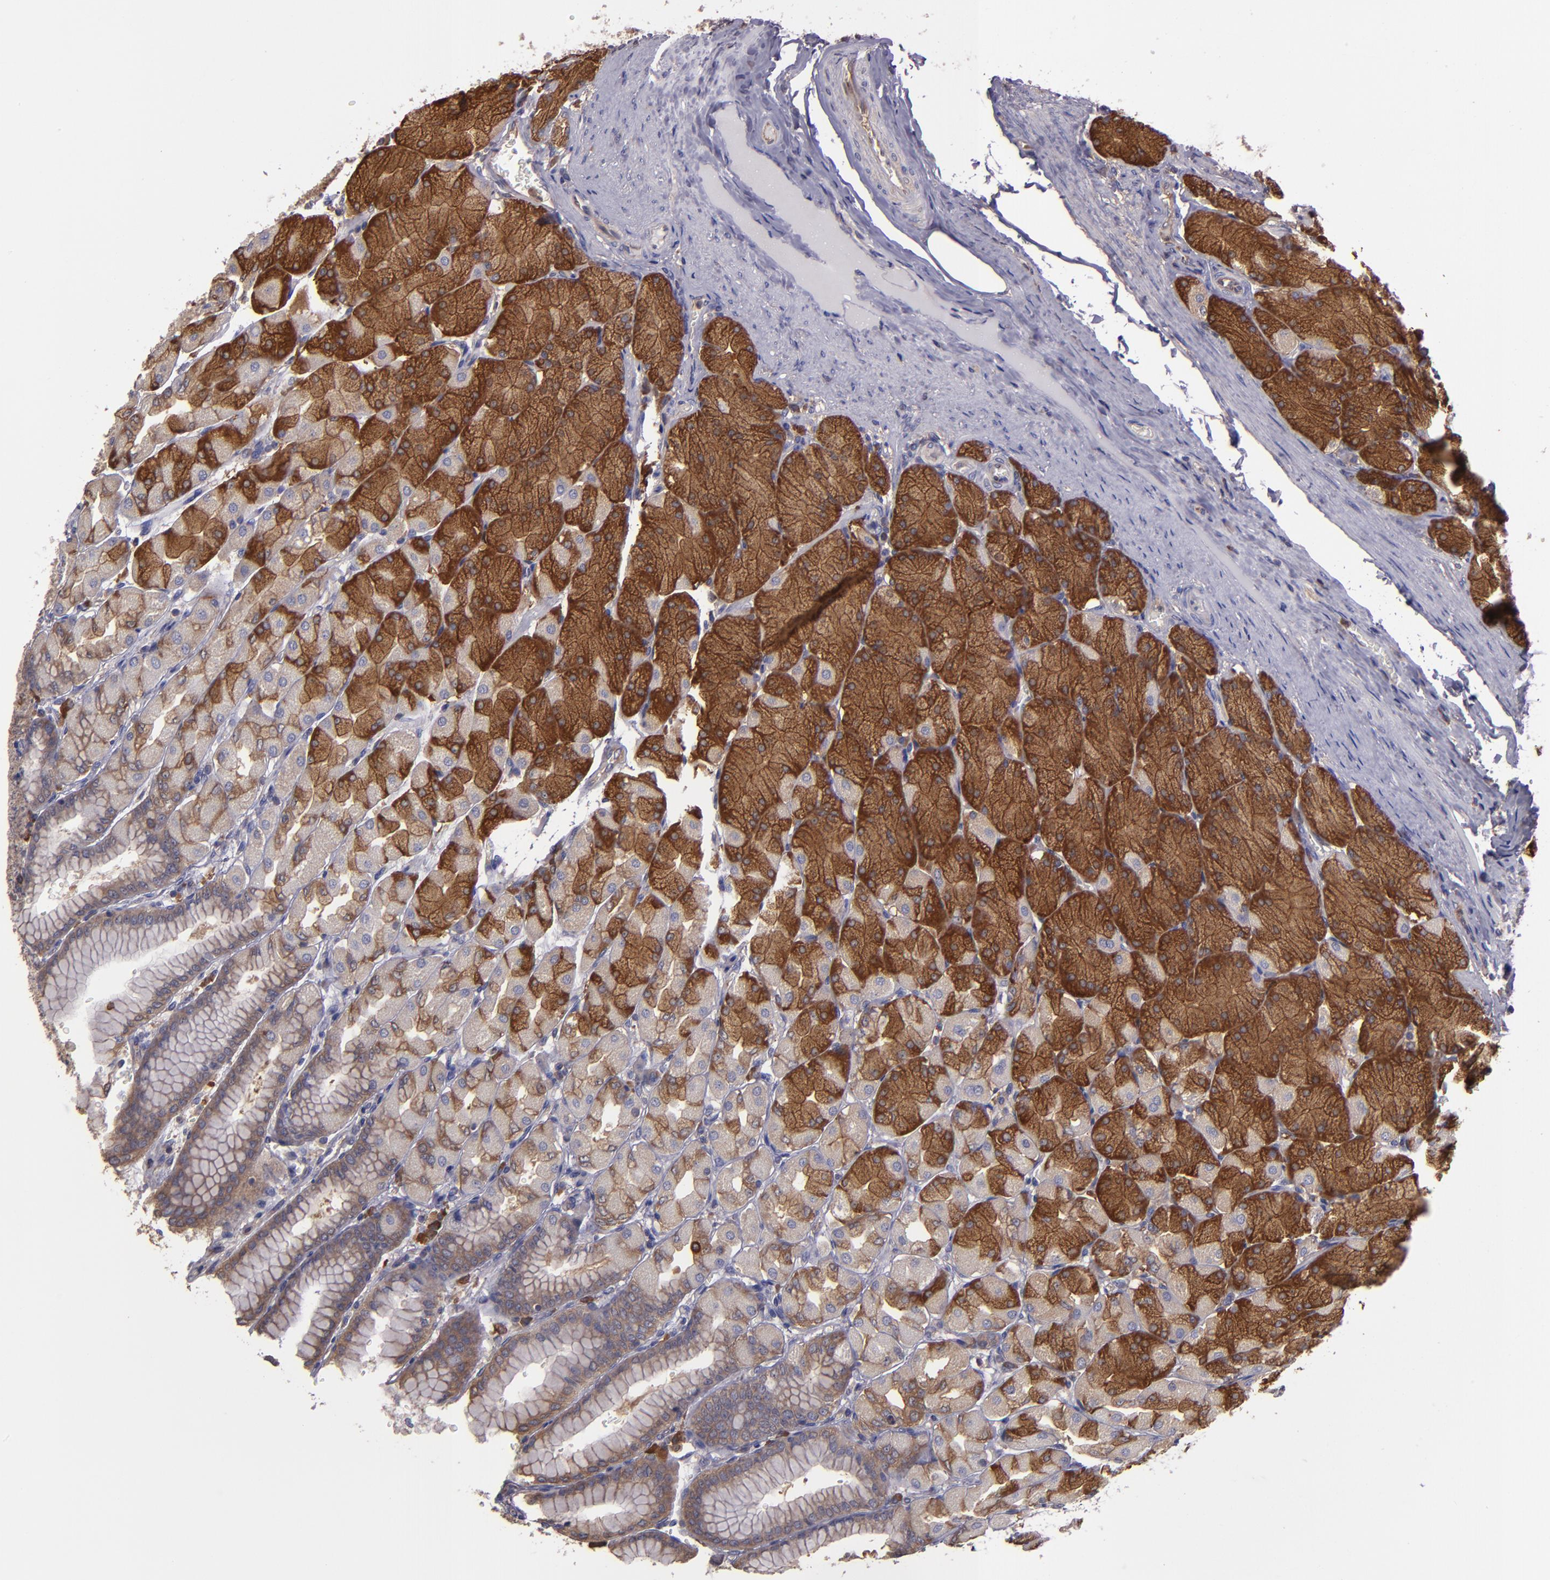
{"staining": {"intensity": "strong", "quantity": "25%-75%", "location": "cytoplasmic/membranous"}, "tissue": "stomach", "cell_type": "Glandular cells", "image_type": "normal", "snomed": [{"axis": "morphology", "description": "Normal tissue, NOS"}, {"axis": "topography", "description": "Stomach, upper"}], "caption": "The image reveals a brown stain indicating the presence of a protein in the cytoplasmic/membranous of glandular cells in stomach.", "gene": "CARS1", "patient": {"sex": "female", "age": 56}}